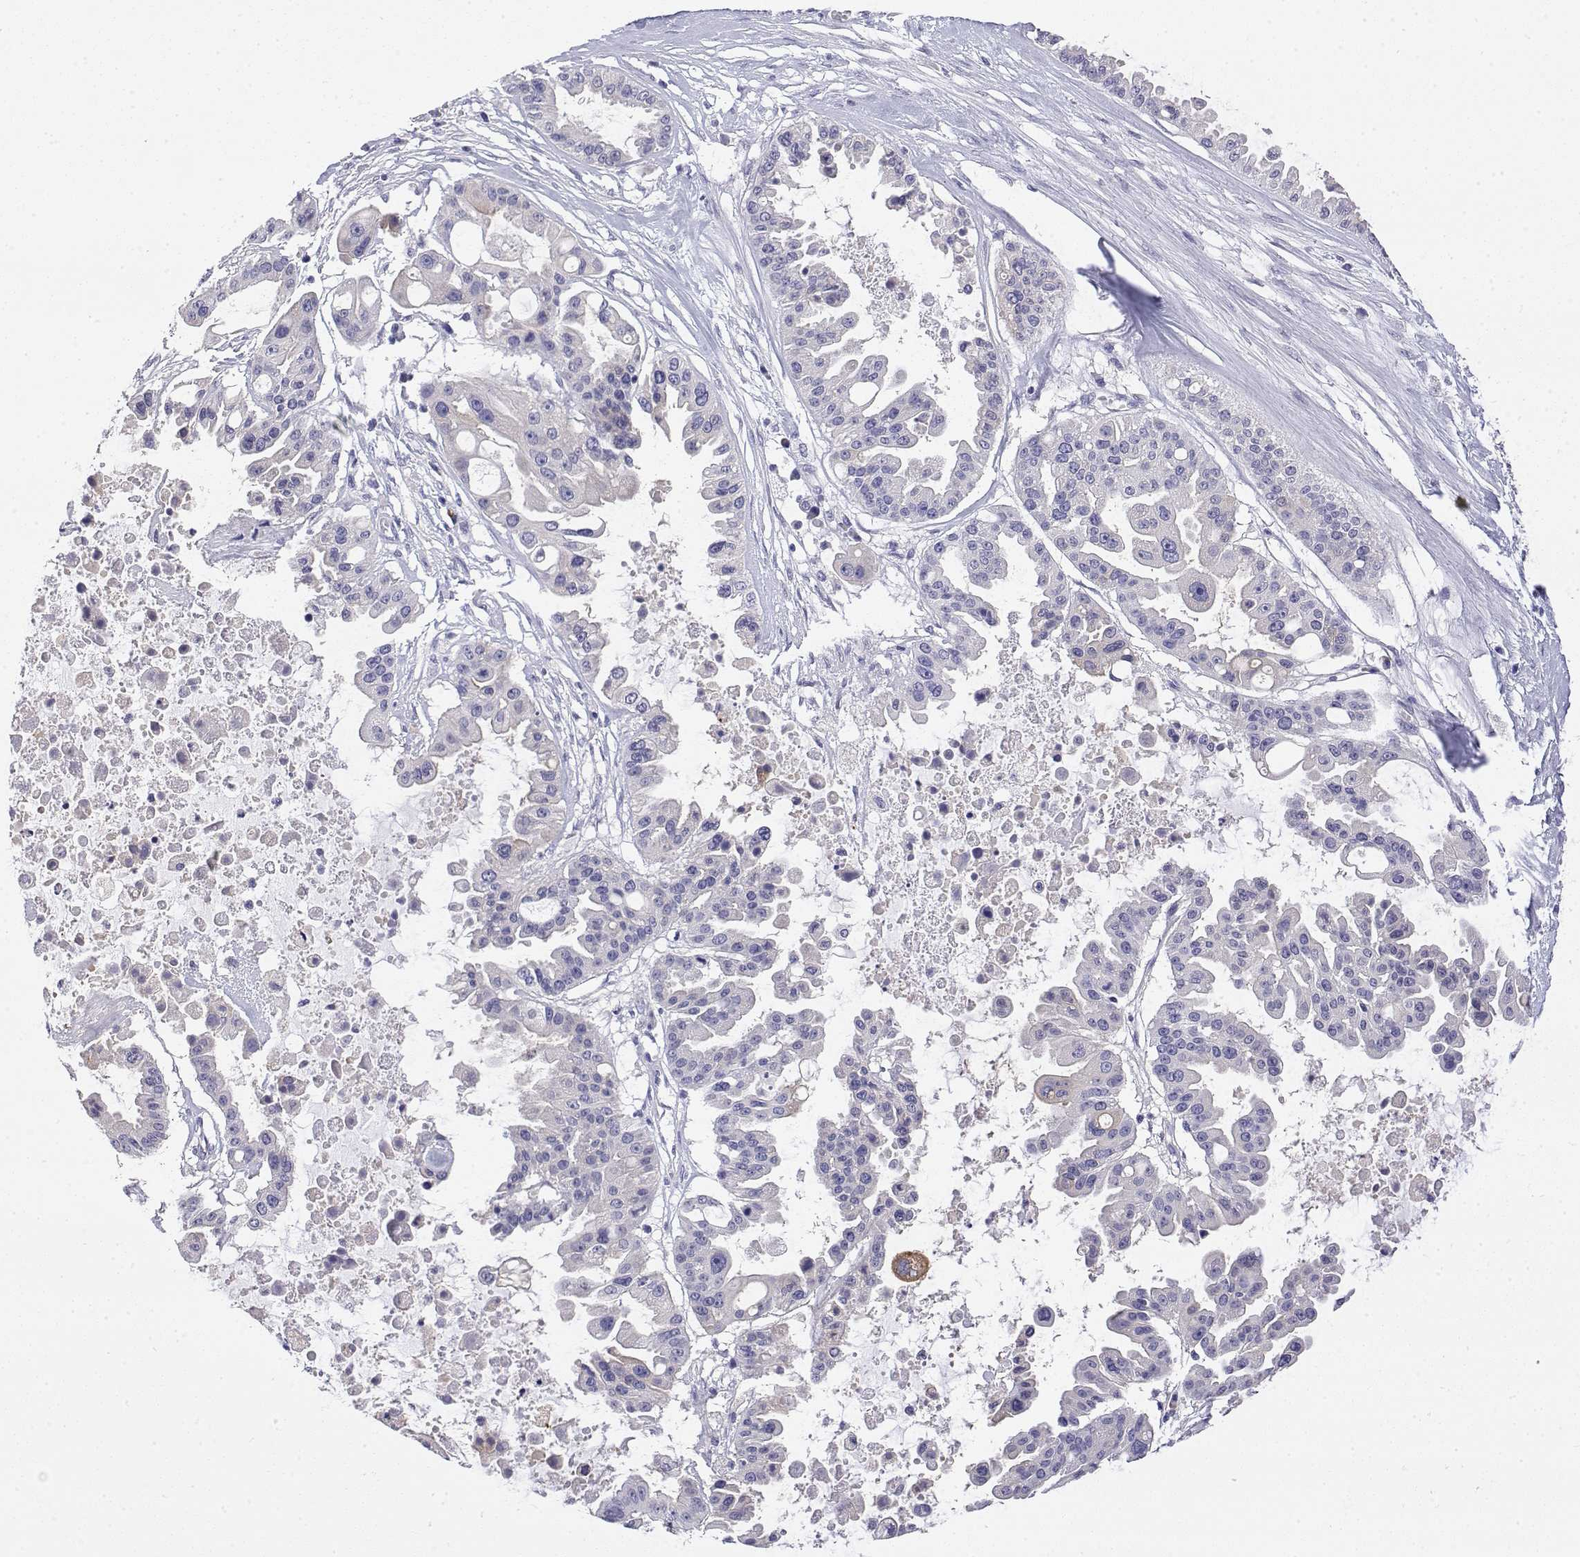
{"staining": {"intensity": "negative", "quantity": "none", "location": "none"}, "tissue": "ovarian cancer", "cell_type": "Tumor cells", "image_type": "cancer", "snomed": [{"axis": "morphology", "description": "Cystadenocarcinoma, serous, NOS"}, {"axis": "topography", "description": "Ovary"}], "caption": "A high-resolution photomicrograph shows IHC staining of ovarian cancer (serous cystadenocarcinoma), which displays no significant expression in tumor cells.", "gene": "LY6D", "patient": {"sex": "female", "age": 56}}